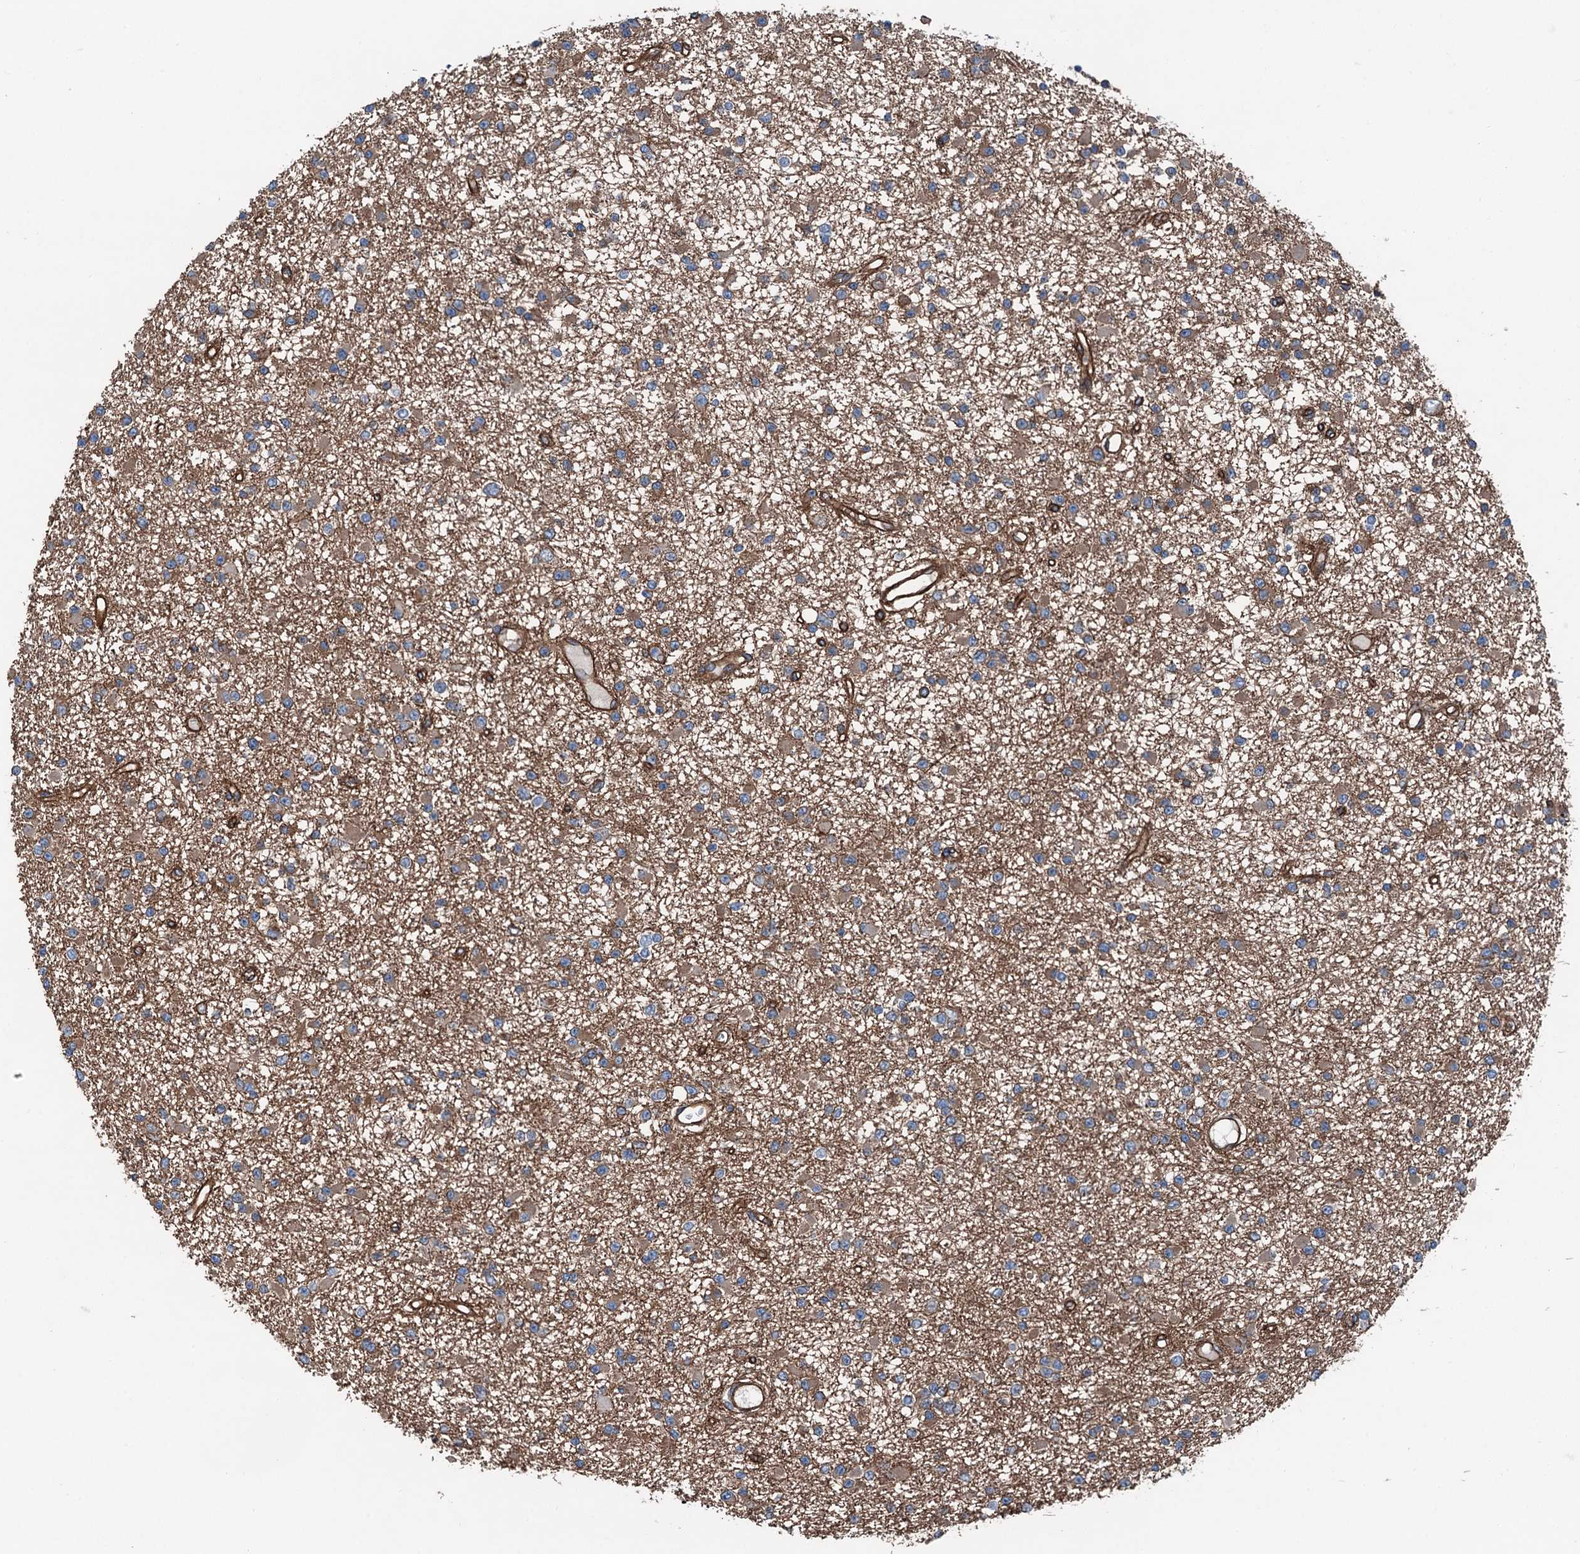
{"staining": {"intensity": "moderate", "quantity": ">75%", "location": "cytoplasmic/membranous"}, "tissue": "glioma", "cell_type": "Tumor cells", "image_type": "cancer", "snomed": [{"axis": "morphology", "description": "Glioma, malignant, Low grade"}, {"axis": "topography", "description": "Brain"}], "caption": "Immunohistochemistry (IHC) photomicrograph of glioma stained for a protein (brown), which reveals medium levels of moderate cytoplasmic/membranous staining in about >75% of tumor cells.", "gene": "NMRAL1", "patient": {"sex": "female", "age": 22}}